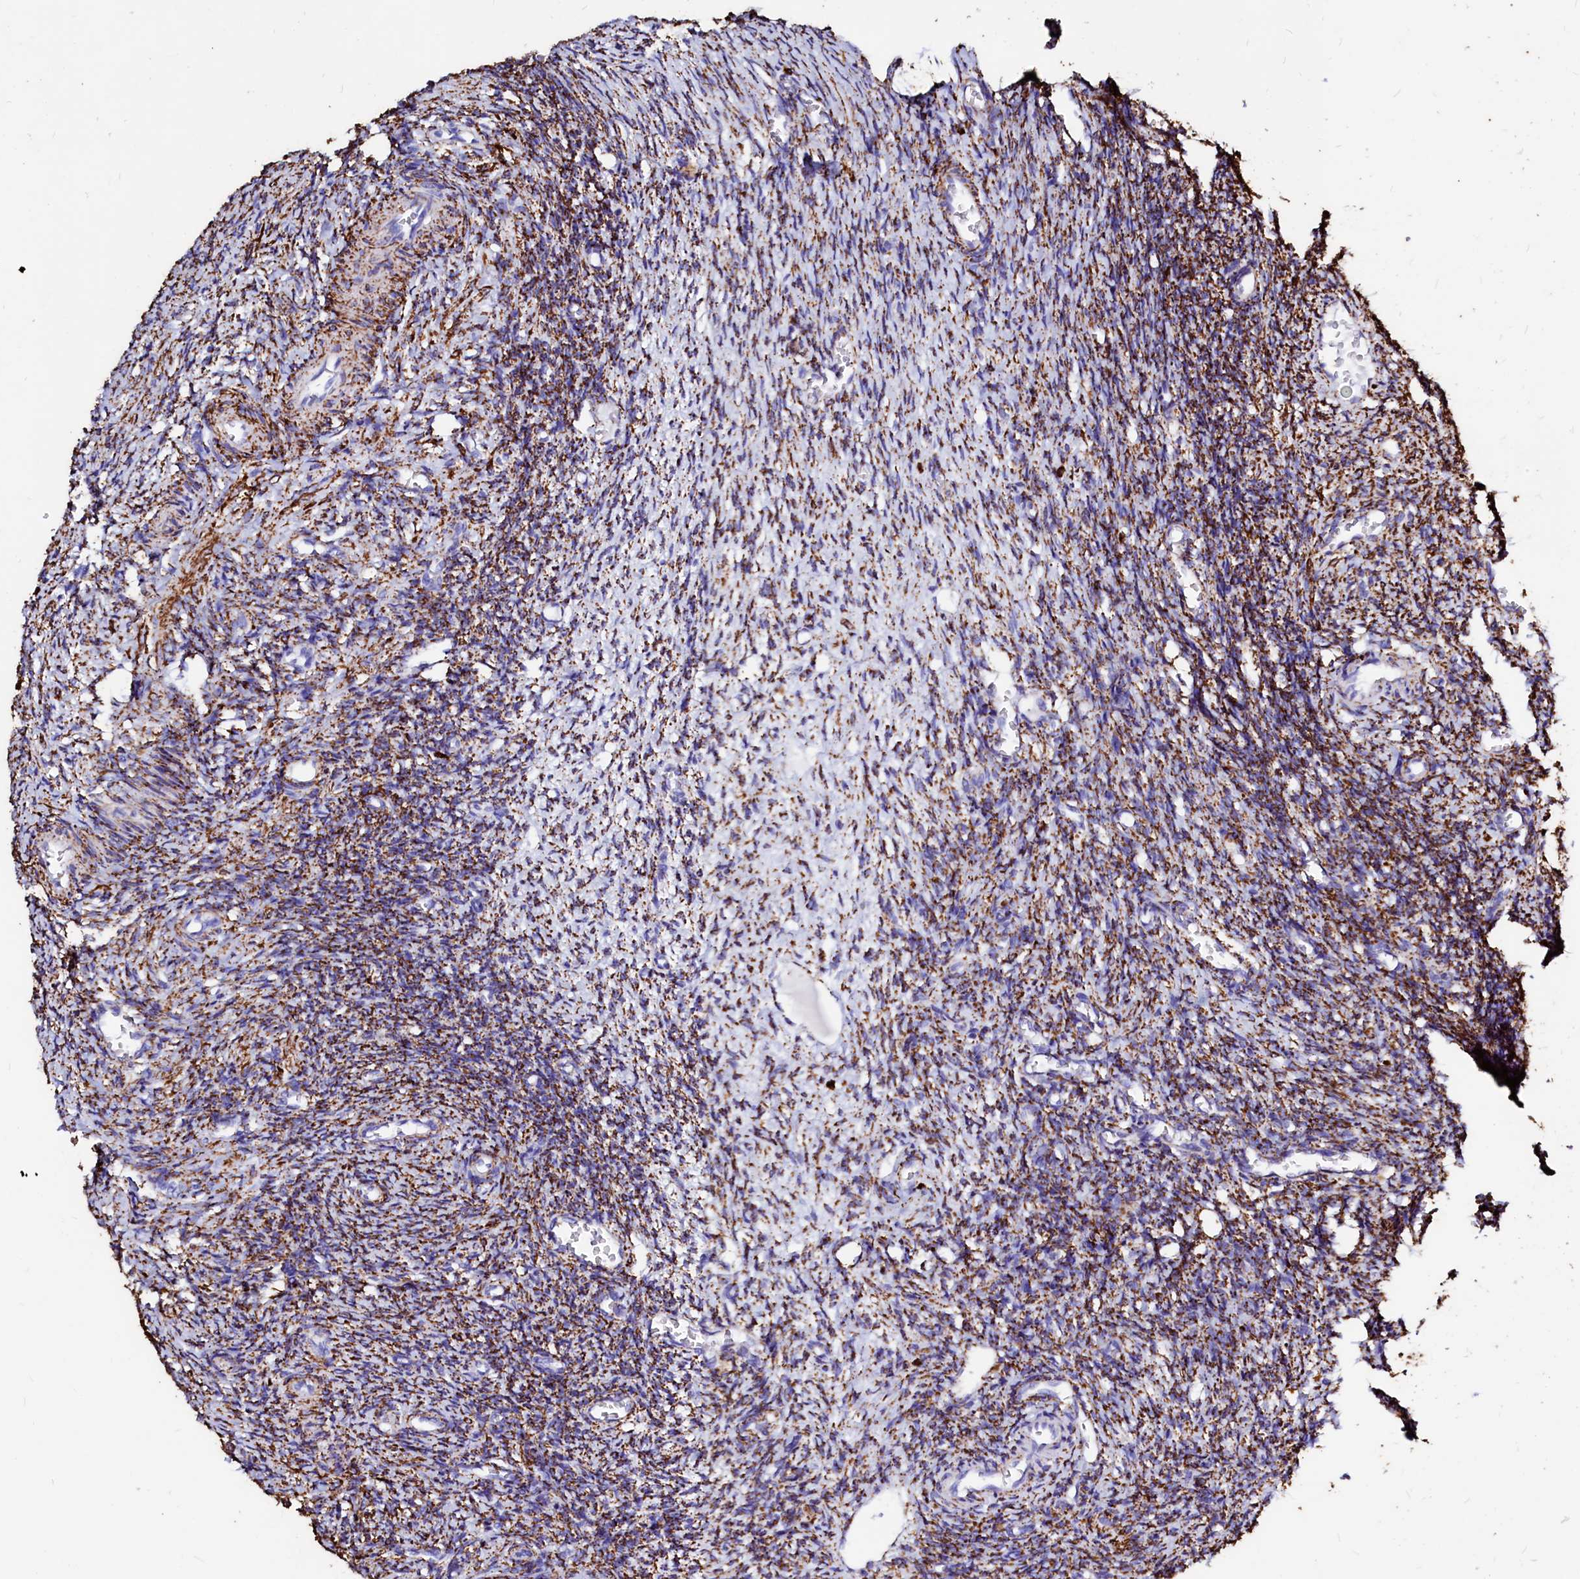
{"staining": {"intensity": "strong", "quantity": ">75%", "location": "cytoplasmic/membranous"}, "tissue": "ovary", "cell_type": "Ovarian stroma cells", "image_type": "normal", "snomed": [{"axis": "morphology", "description": "Normal tissue, NOS"}, {"axis": "topography", "description": "Ovary"}], "caption": "Immunohistochemistry (DAB (3,3'-diaminobenzidine)) staining of unremarkable human ovary reveals strong cytoplasmic/membranous protein positivity in approximately >75% of ovarian stroma cells. (brown staining indicates protein expression, while blue staining denotes nuclei).", "gene": "MAOB", "patient": {"sex": "female", "age": 27}}